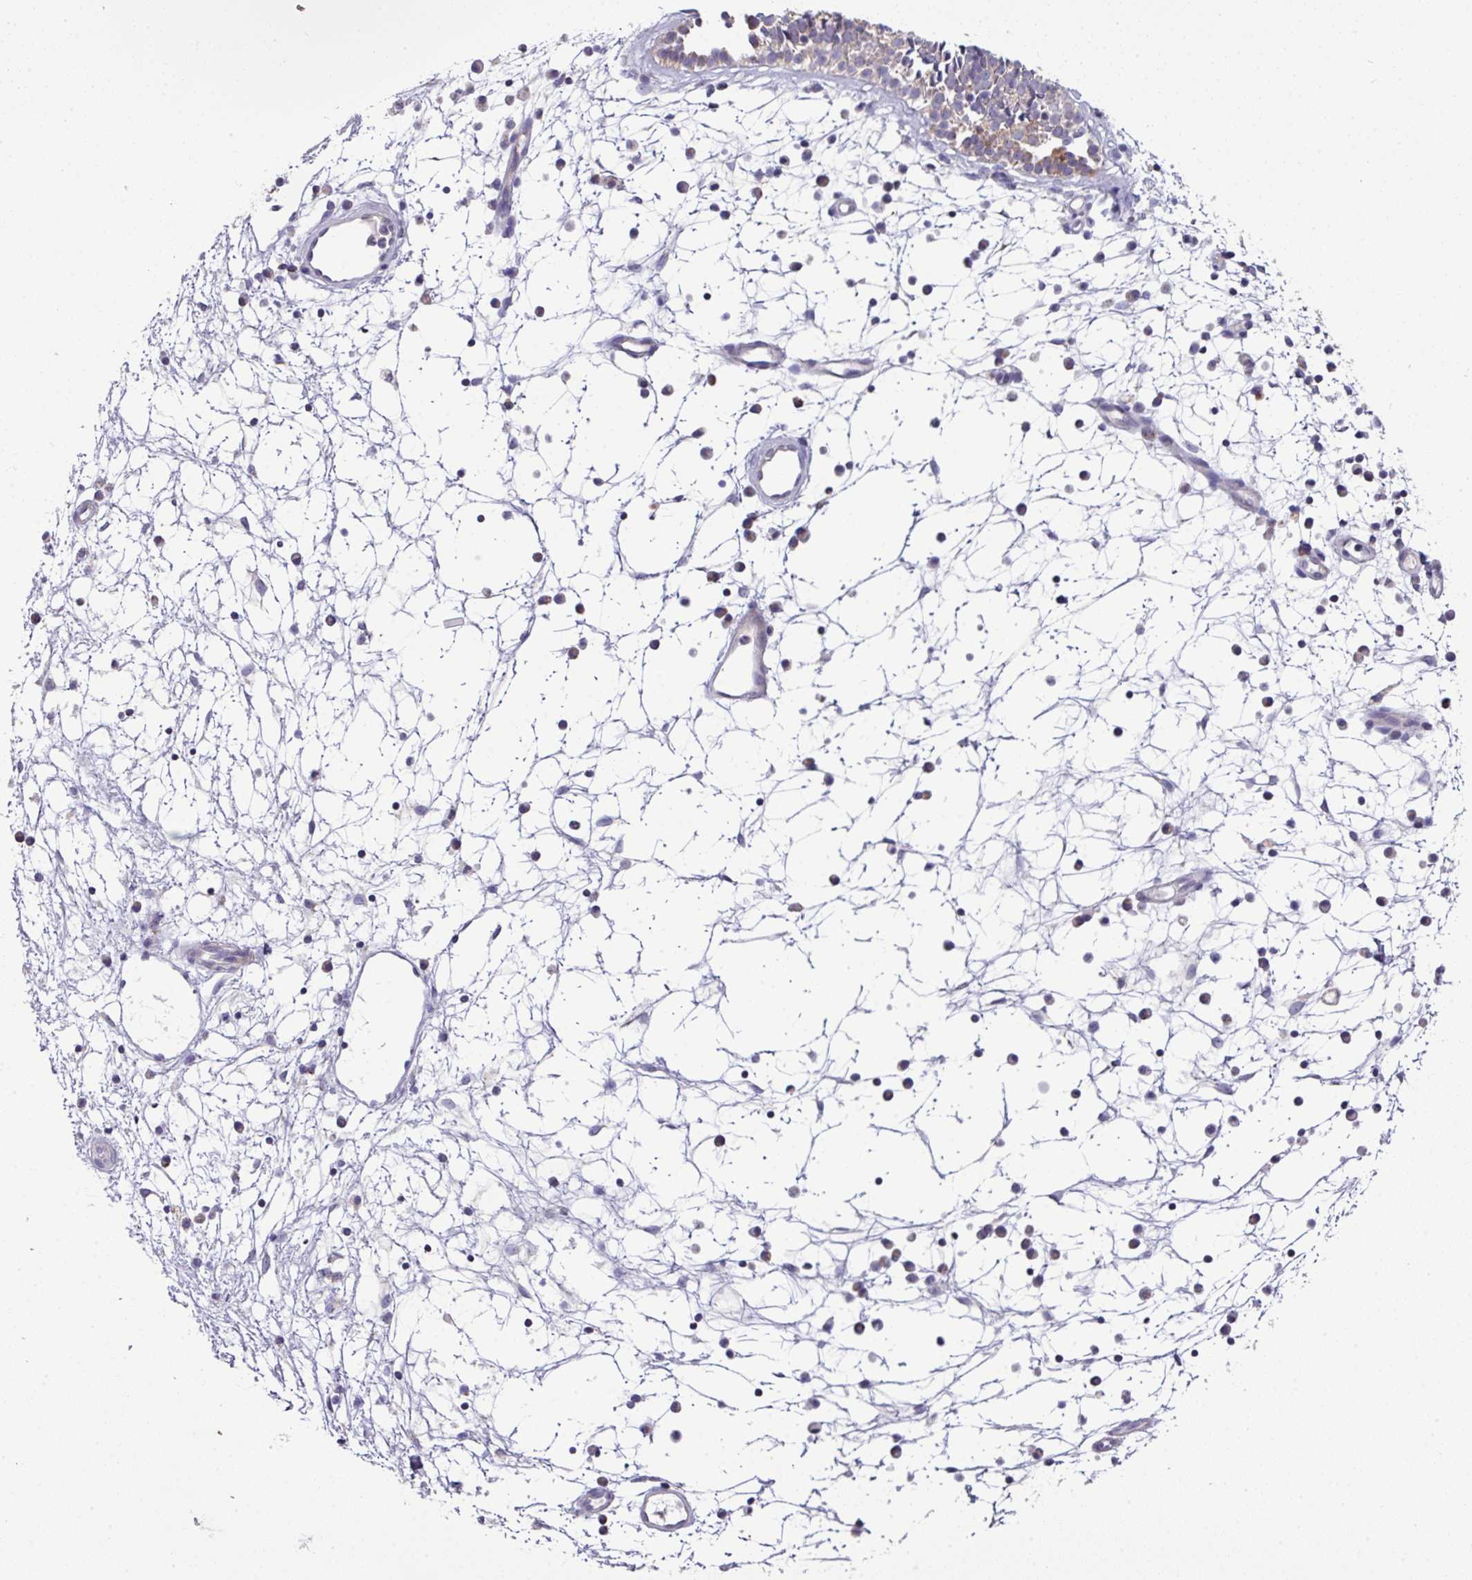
{"staining": {"intensity": "moderate", "quantity": "25%-75%", "location": "cytoplasmic/membranous"}, "tissue": "nasopharynx", "cell_type": "Respiratory epithelial cells", "image_type": "normal", "snomed": [{"axis": "morphology", "description": "Normal tissue, NOS"}, {"axis": "topography", "description": "Nasopharynx"}], "caption": "Benign nasopharynx demonstrates moderate cytoplasmic/membranous expression in about 25%-75% of respiratory epithelial cells (Stains: DAB (3,3'-diaminobenzidine) in brown, nuclei in blue, Microscopy: brightfield microscopy at high magnification)..", "gene": "TRAPPC1", "patient": {"sex": "male", "age": 21}}